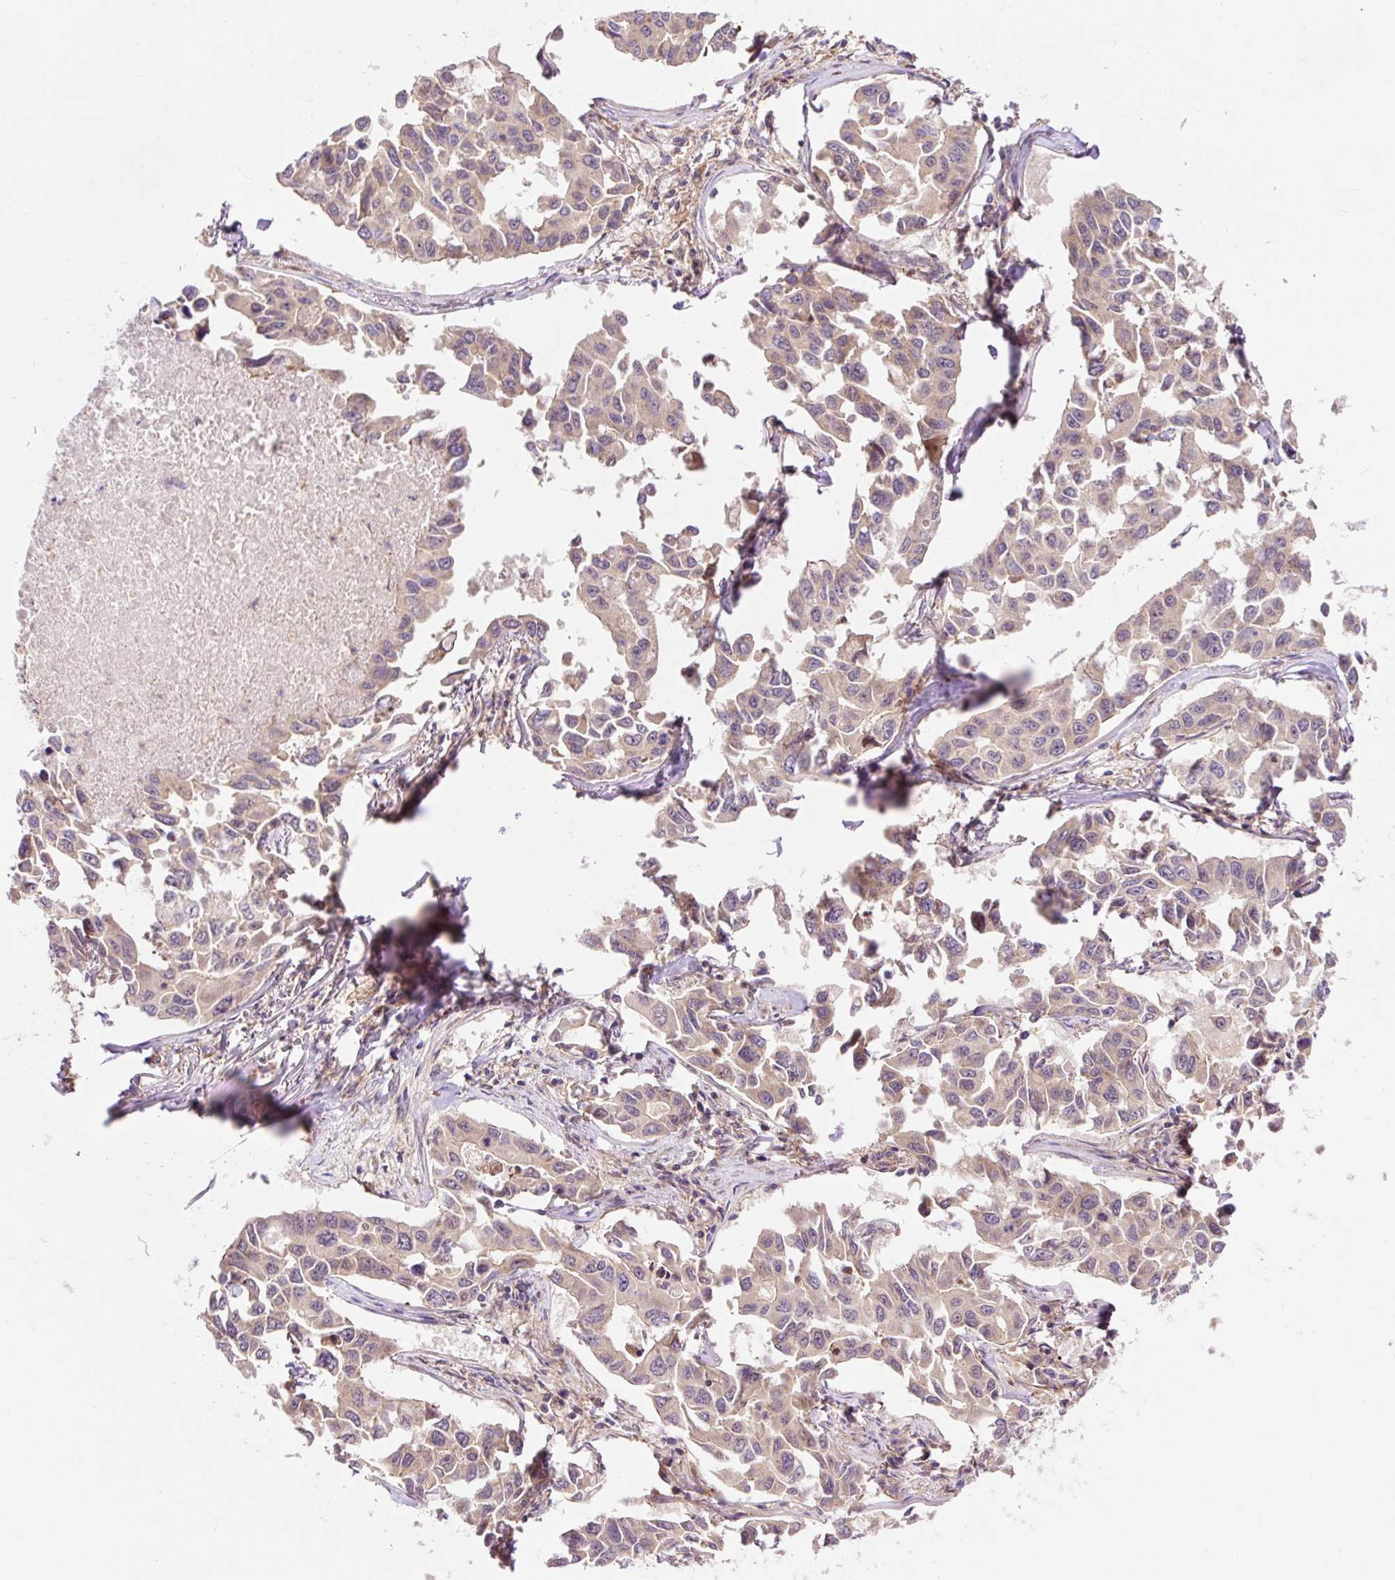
{"staining": {"intensity": "weak", "quantity": "<25%", "location": "cytoplasmic/membranous"}, "tissue": "lung cancer", "cell_type": "Tumor cells", "image_type": "cancer", "snomed": [{"axis": "morphology", "description": "Adenocarcinoma, NOS"}, {"axis": "topography", "description": "Lung"}], "caption": "Lung cancer stained for a protein using IHC reveals no staining tumor cells.", "gene": "TRIAP1", "patient": {"sex": "male", "age": 64}}